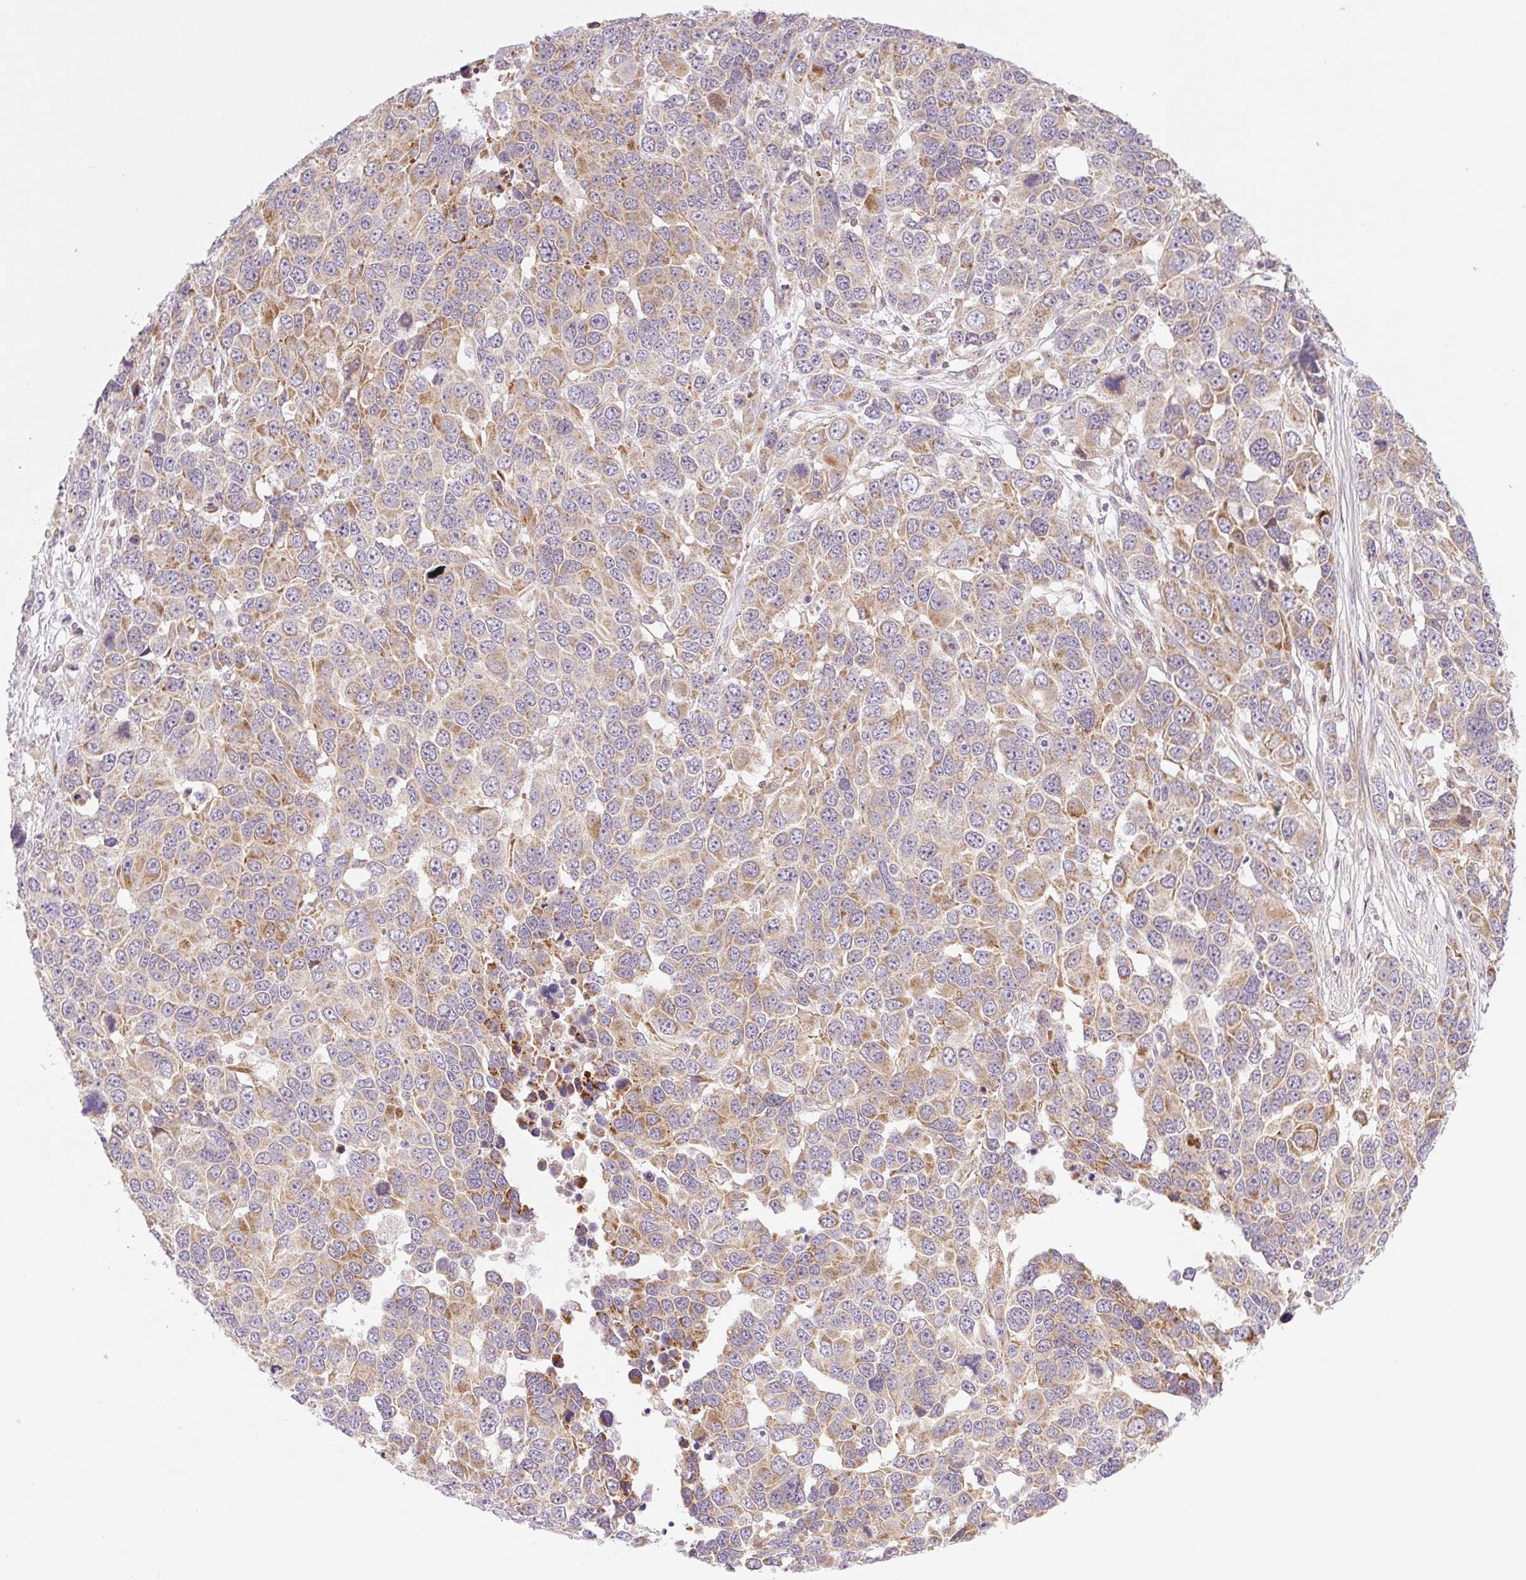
{"staining": {"intensity": "moderate", "quantity": "25%-75%", "location": "cytoplasmic/membranous"}, "tissue": "ovarian cancer", "cell_type": "Tumor cells", "image_type": "cancer", "snomed": [{"axis": "morphology", "description": "Cystadenocarcinoma, serous, NOS"}, {"axis": "topography", "description": "Ovary"}], "caption": "Tumor cells exhibit medium levels of moderate cytoplasmic/membranous staining in approximately 25%-75% of cells in human serous cystadenocarcinoma (ovarian).", "gene": "ZNF394", "patient": {"sex": "female", "age": 76}}